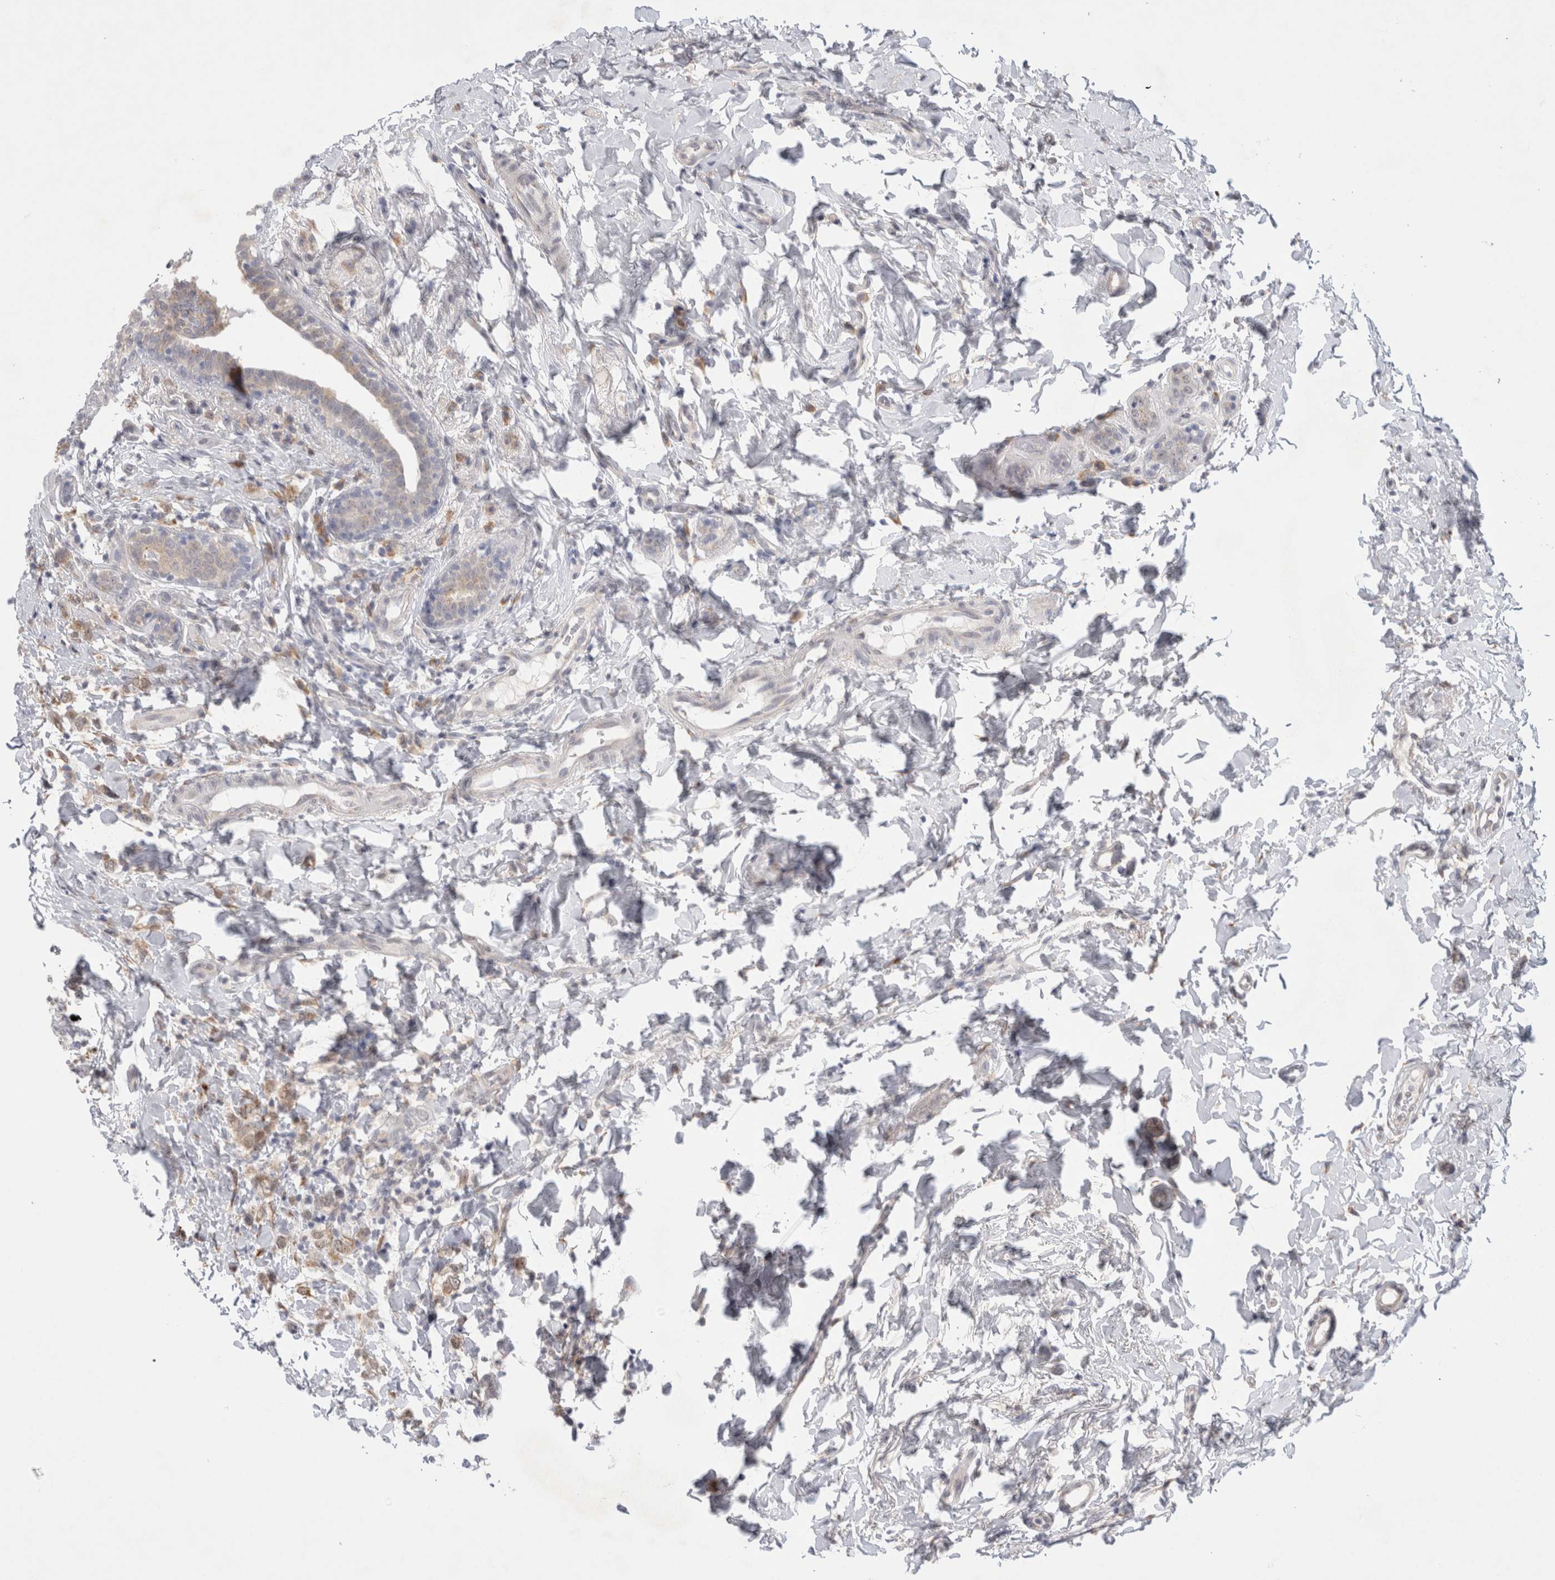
{"staining": {"intensity": "weak", "quantity": "<25%", "location": "cytoplasmic/membranous"}, "tissue": "breast cancer", "cell_type": "Tumor cells", "image_type": "cancer", "snomed": [{"axis": "morphology", "description": "Normal tissue, NOS"}, {"axis": "morphology", "description": "Lobular carcinoma"}, {"axis": "topography", "description": "Breast"}], "caption": "Immunohistochemical staining of human lobular carcinoma (breast) shows no significant expression in tumor cells.", "gene": "TRMT1L", "patient": {"sex": "female", "age": 47}}